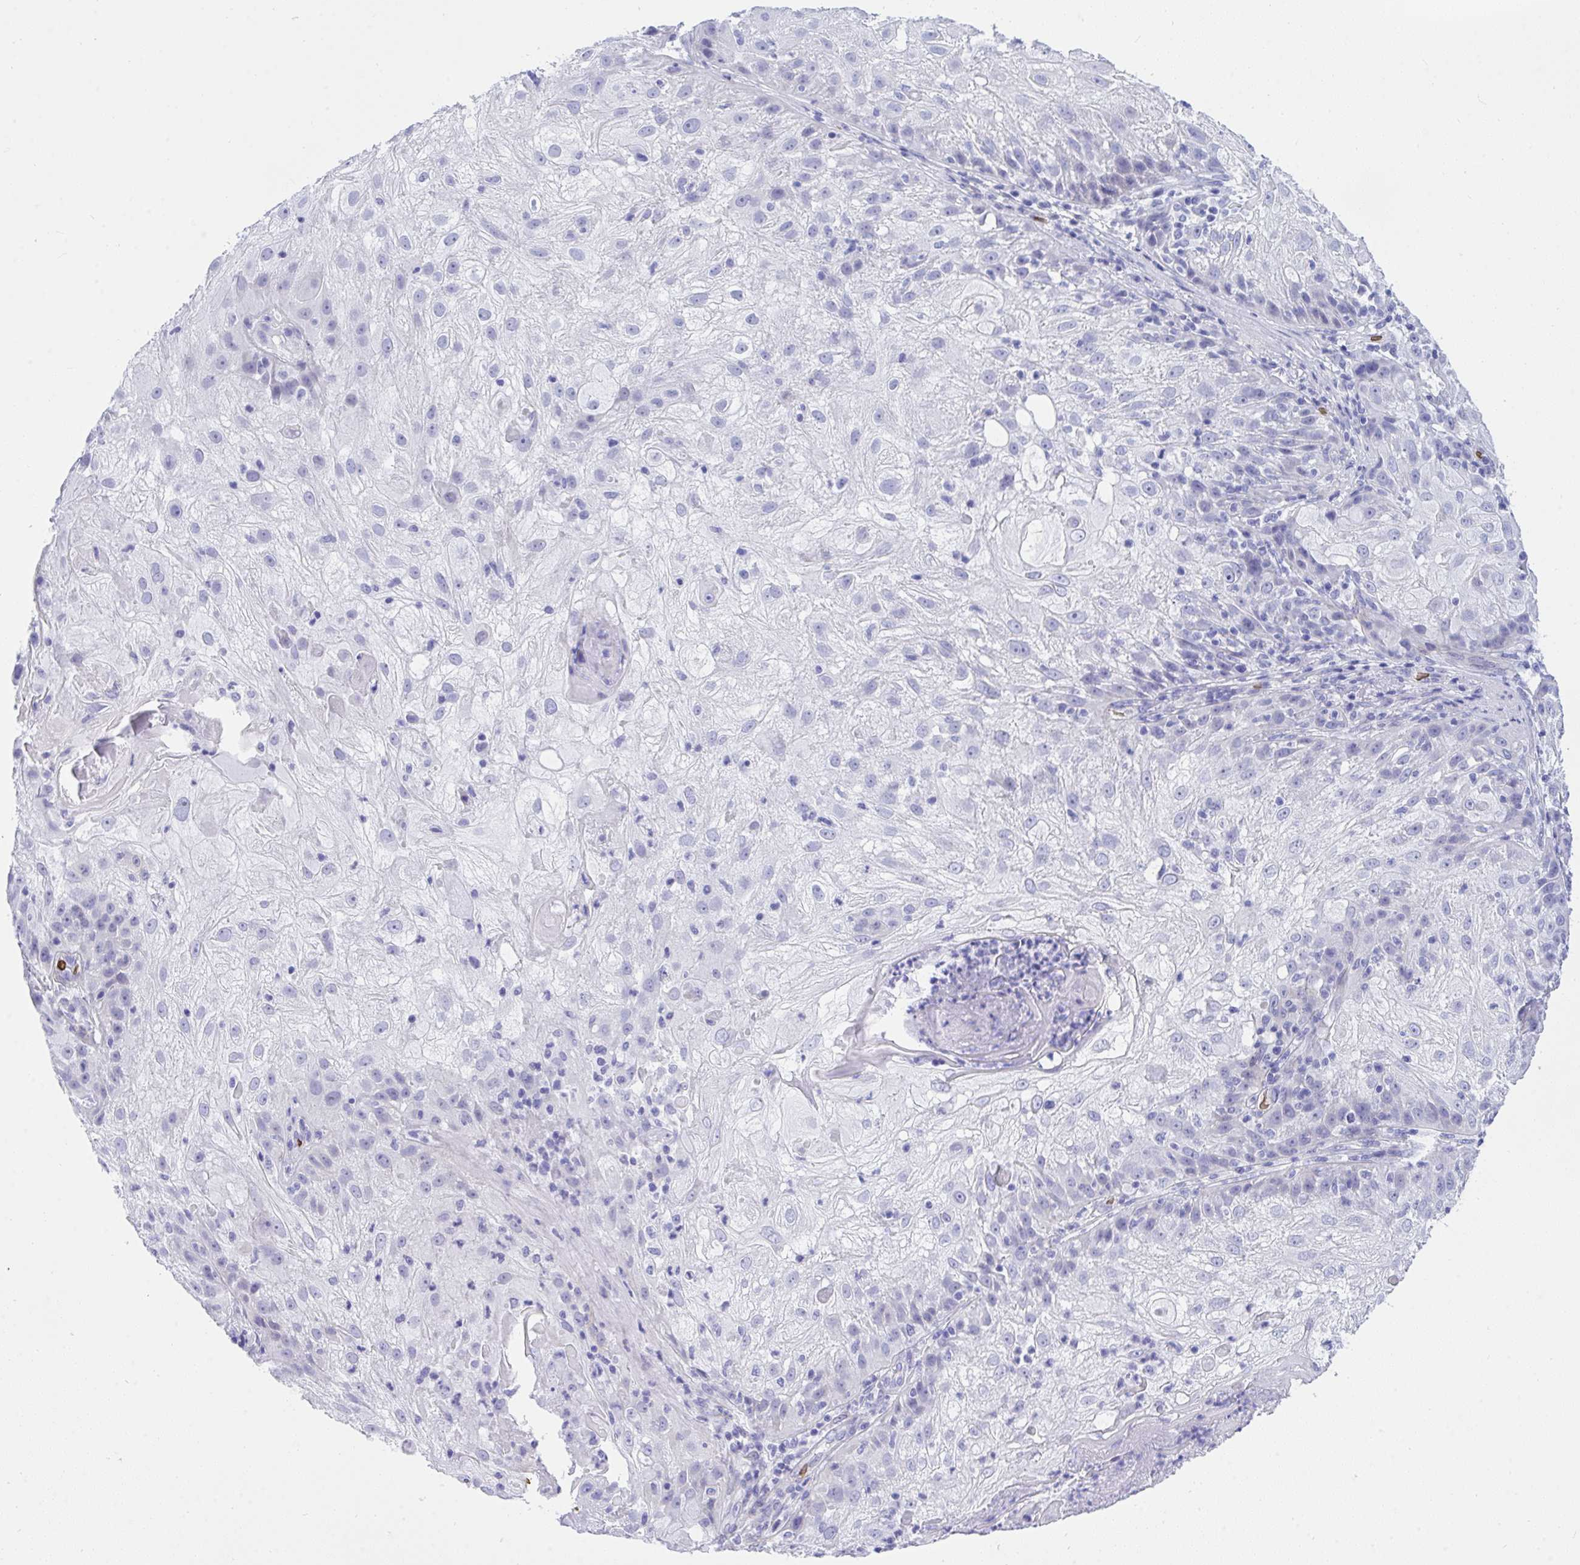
{"staining": {"intensity": "negative", "quantity": "none", "location": "none"}, "tissue": "skin cancer", "cell_type": "Tumor cells", "image_type": "cancer", "snomed": [{"axis": "morphology", "description": "Normal tissue, NOS"}, {"axis": "morphology", "description": "Squamous cell carcinoma, NOS"}, {"axis": "topography", "description": "Skin"}], "caption": "An immunohistochemistry (IHC) histopathology image of skin cancer (squamous cell carcinoma) is shown. There is no staining in tumor cells of skin cancer (squamous cell carcinoma). The staining was performed using DAB (3,3'-diaminobenzidine) to visualize the protein expression in brown, while the nuclei were stained in blue with hematoxylin (Magnification: 20x).", "gene": "ANK1", "patient": {"sex": "female", "age": 83}}